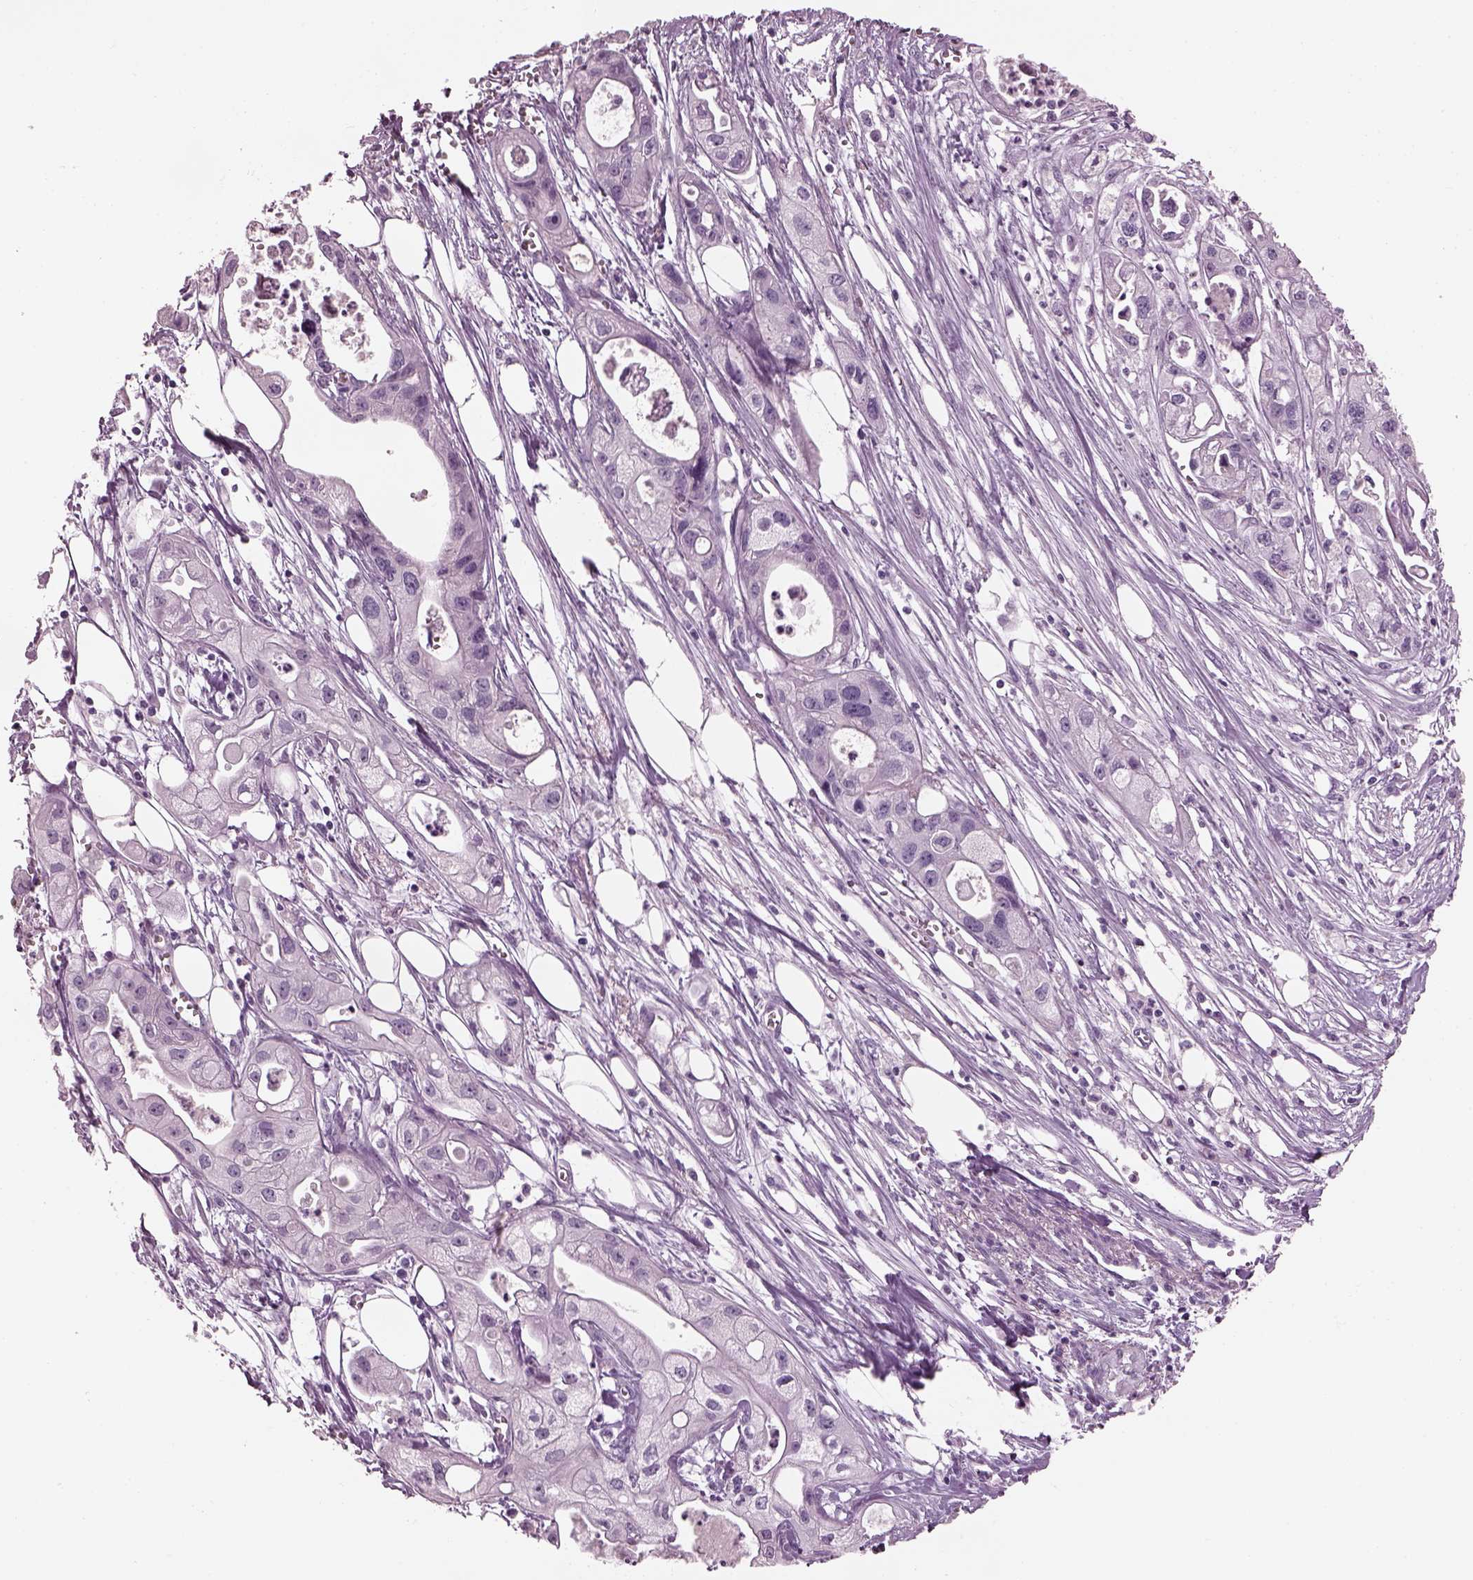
{"staining": {"intensity": "negative", "quantity": "none", "location": "none"}, "tissue": "pancreatic cancer", "cell_type": "Tumor cells", "image_type": "cancer", "snomed": [{"axis": "morphology", "description": "Adenocarcinoma, NOS"}, {"axis": "topography", "description": "Pancreas"}], "caption": "DAB immunohistochemical staining of pancreatic cancer reveals no significant staining in tumor cells.", "gene": "PDC", "patient": {"sex": "male", "age": 70}}